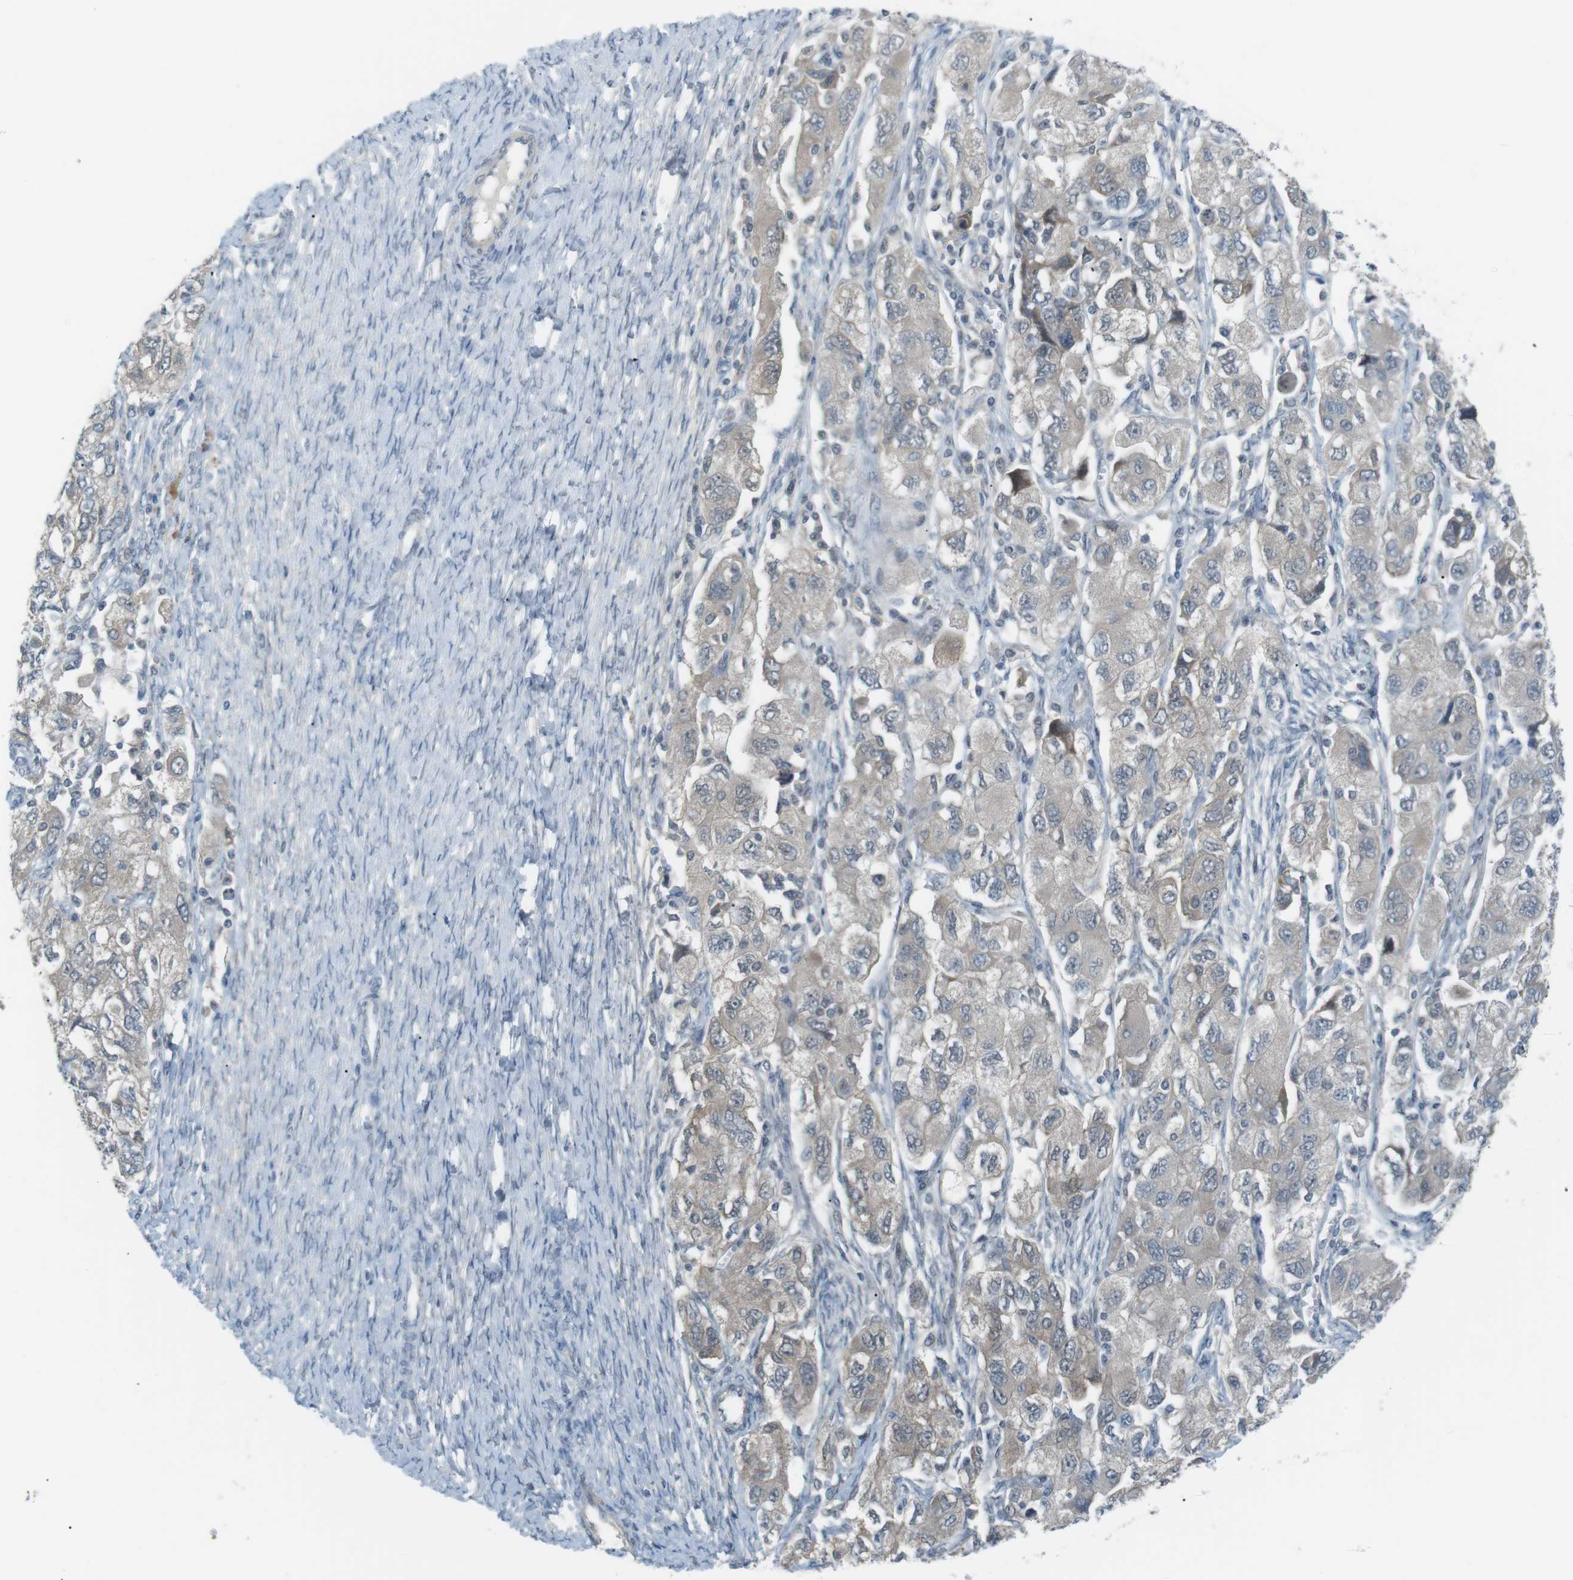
{"staining": {"intensity": "weak", "quantity": "25%-75%", "location": "cytoplasmic/membranous"}, "tissue": "ovarian cancer", "cell_type": "Tumor cells", "image_type": "cancer", "snomed": [{"axis": "morphology", "description": "Carcinoma, NOS"}, {"axis": "morphology", "description": "Cystadenocarcinoma, serous, NOS"}, {"axis": "topography", "description": "Ovary"}], "caption": "Protein staining of serous cystadenocarcinoma (ovarian) tissue demonstrates weak cytoplasmic/membranous positivity in about 25%-75% of tumor cells.", "gene": "RTN3", "patient": {"sex": "female", "age": 69}}